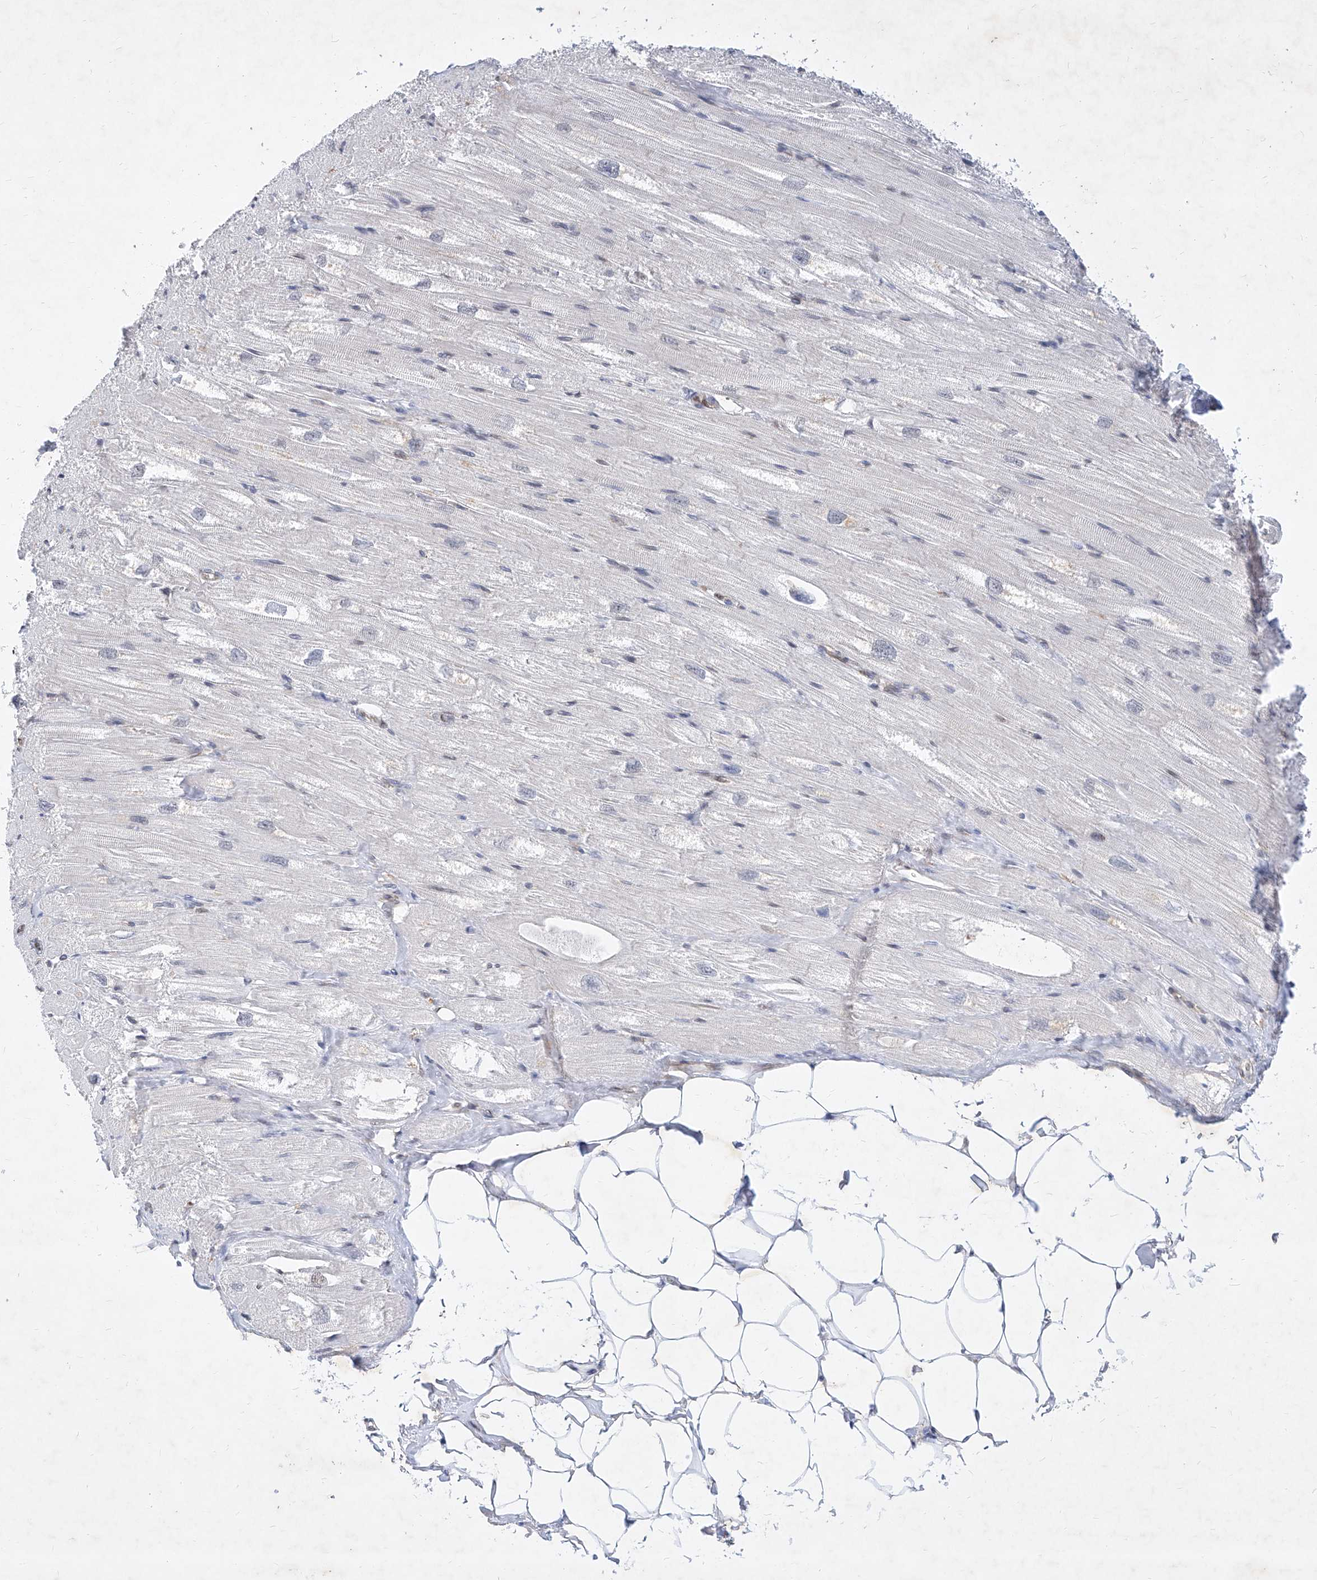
{"staining": {"intensity": "negative", "quantity": "none", "location": "none"}, "tissue": "heart muscle", "cell_type": "Cardiomyocytes", "image_type": "normal", "snomed": [{"axis": "morphology", "description": "Normal tissue, NOS"}, {"axis": "topography", "description": "Heart"}], "caption": "Immunohistochemistry (IHC) of normal heart muscle reveals no expression in cardiomyocytes. The staining was performed using DAB (3,3'-diaminobenzidine) to visualize the protein expression in brown, while the nuclei were stained in blue with hematoxylin (Magnification: 20x).", "gene": "MX2", "patient": {"sex": "male", "age": 50}}